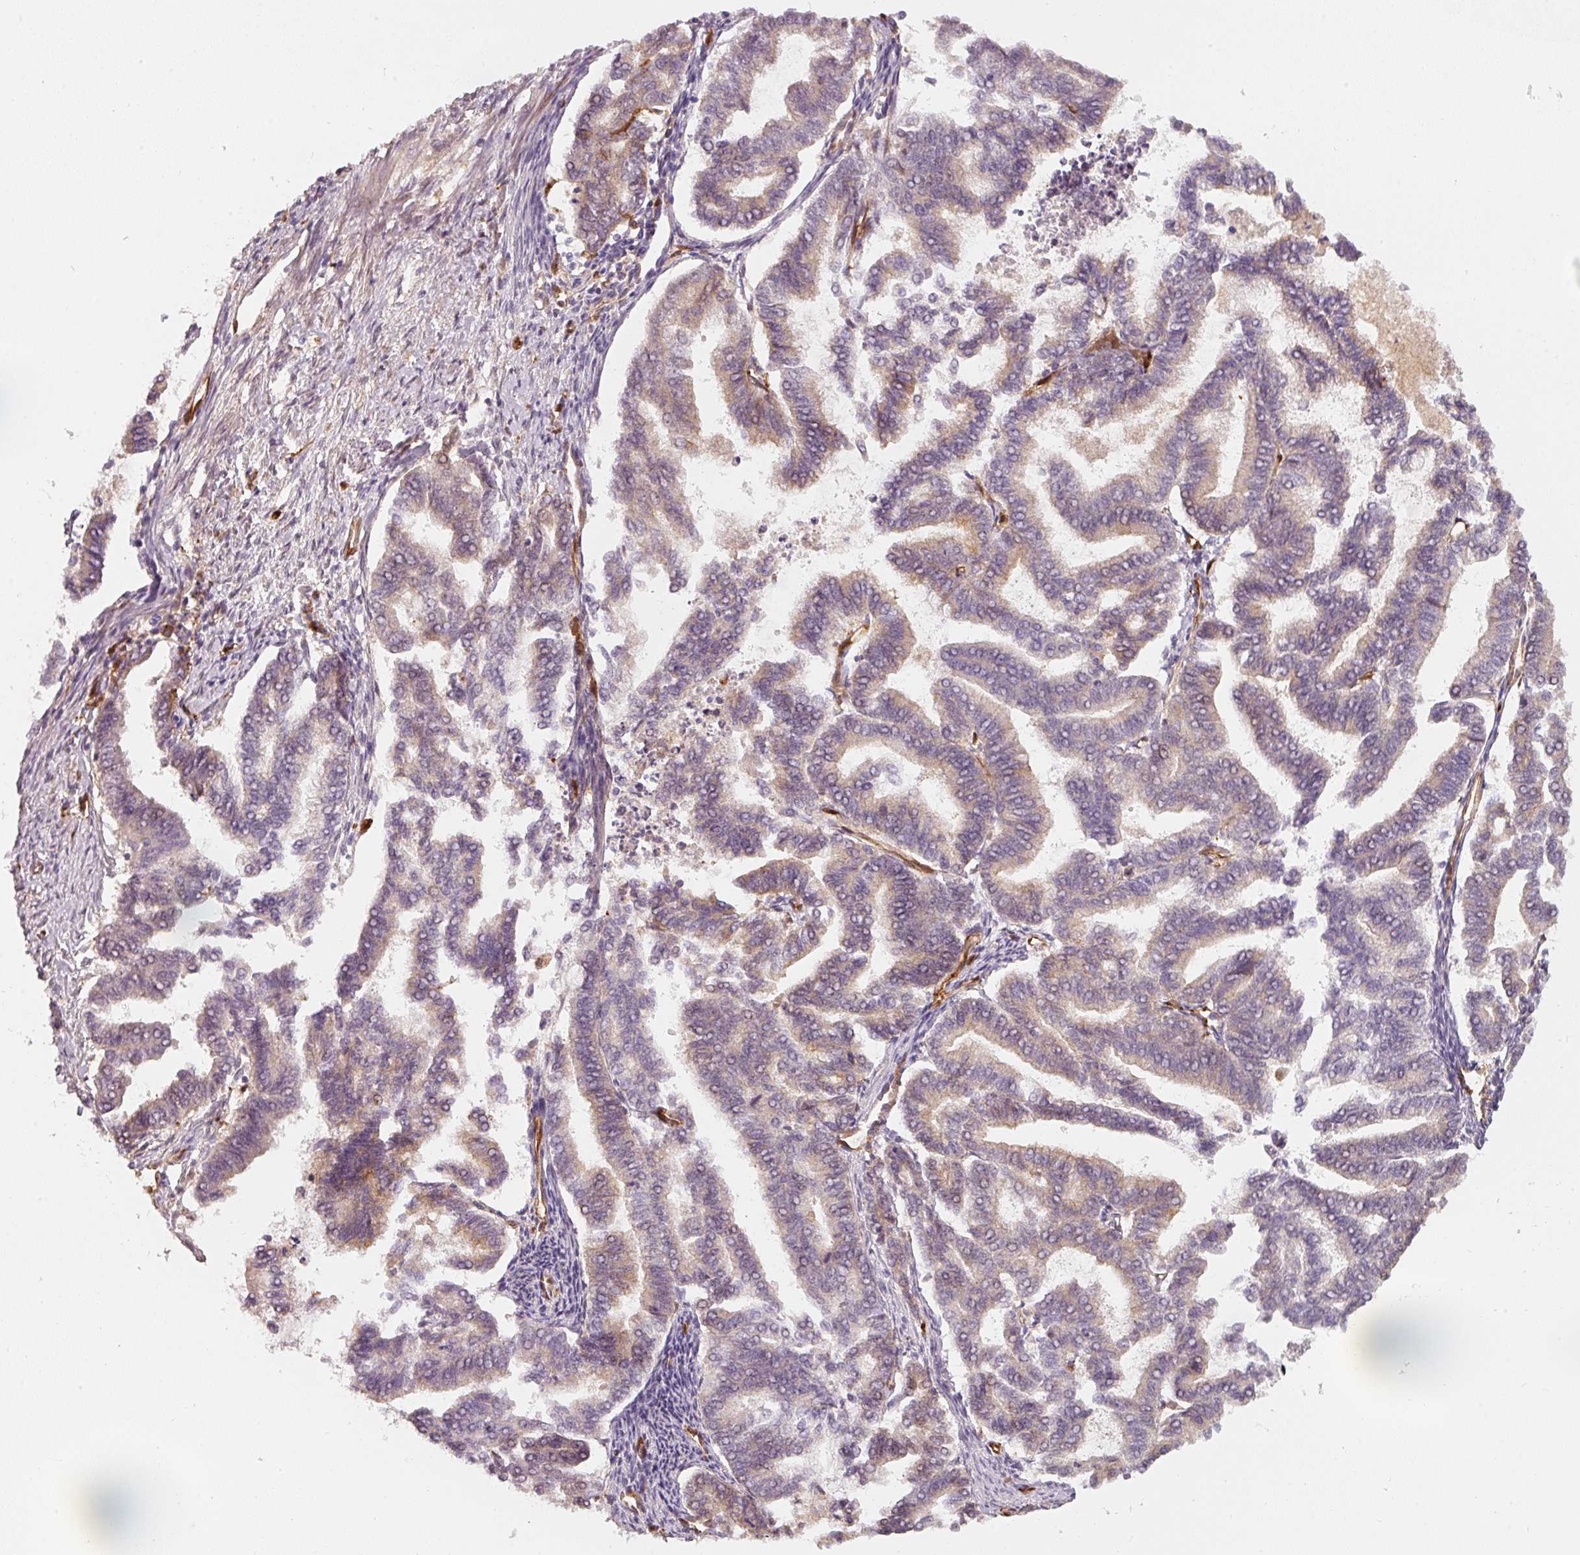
{"staining": {"intensity": "moderate", "quantity": "<25%", "location": "cytoplasmic/membranous"}, "tissue": "endometrial cancer", "cell_type": "Tumor cells", "image_type": "cancer", "snomed": [{"axis": "morphology", "description": "Adenocarcinoma, NOS"}, {"axis": "topography", "description": "Endometrium"}], "caption": "The micrograph shows immunohistochemical staining of endometrial cancer (adenocarcinoma). There is moderate cytoplasmic/membranous expression is identified in approximately <25% of tumor cells.", "gene": "IQGAP2", "patient": {"sex": "female", "age": 79}}